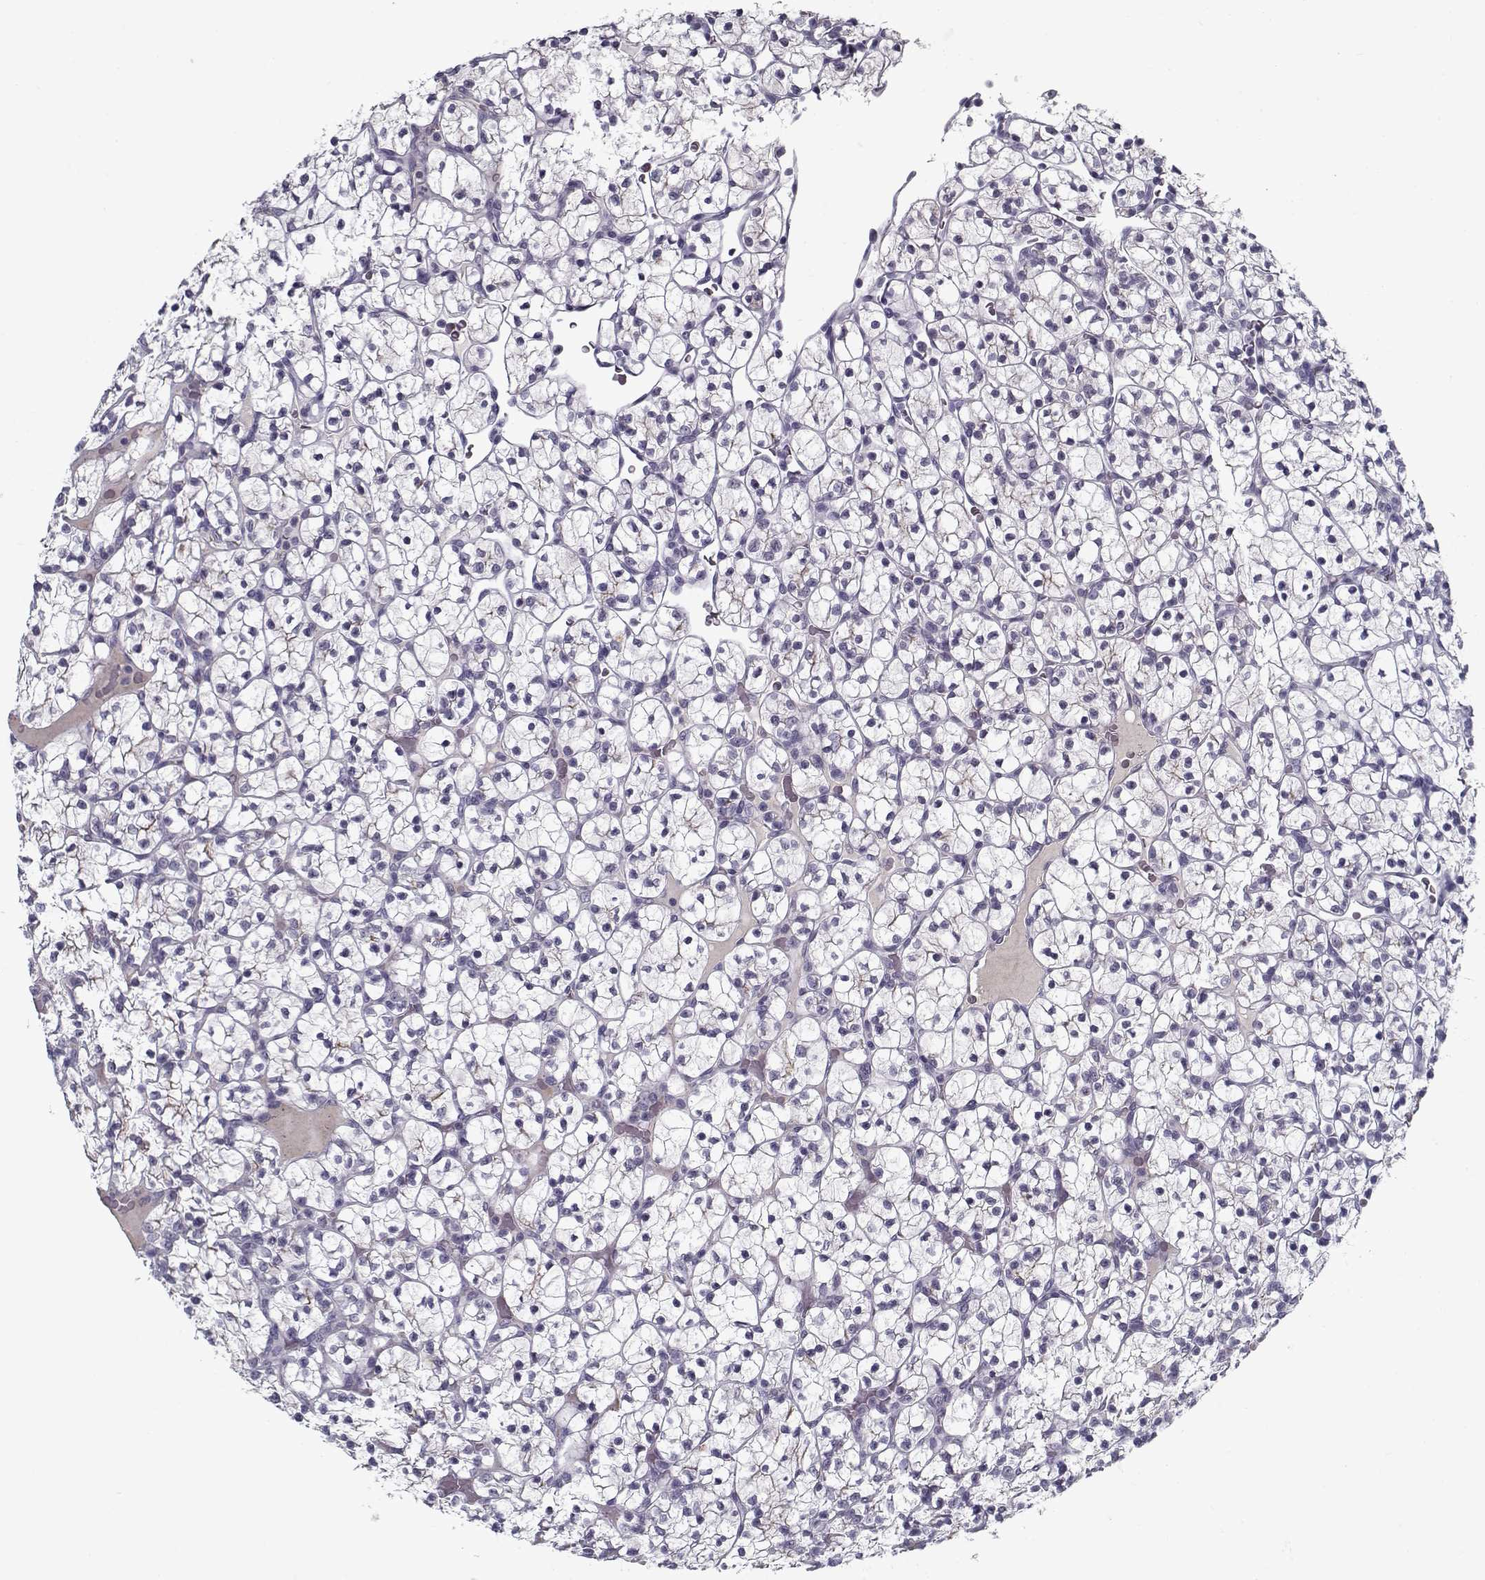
{"staining": {"intensity": "negative", "quantity": "none", "location": "none"}, "tissue": "renal cancer", "cell_type": "Tumor cells", "image_type": "cancer", "snomed": [{"axis": "morphology", "description": "Adenocarcinoma, NOS"}, {"axis": "topography", "description": "Kidney"}], "caption": "Immunohistochemistry of renal cancer displays no positivity in tumor cells.", "gene": "SPACA9", "patient": {"sex": "female", "age": 89}}